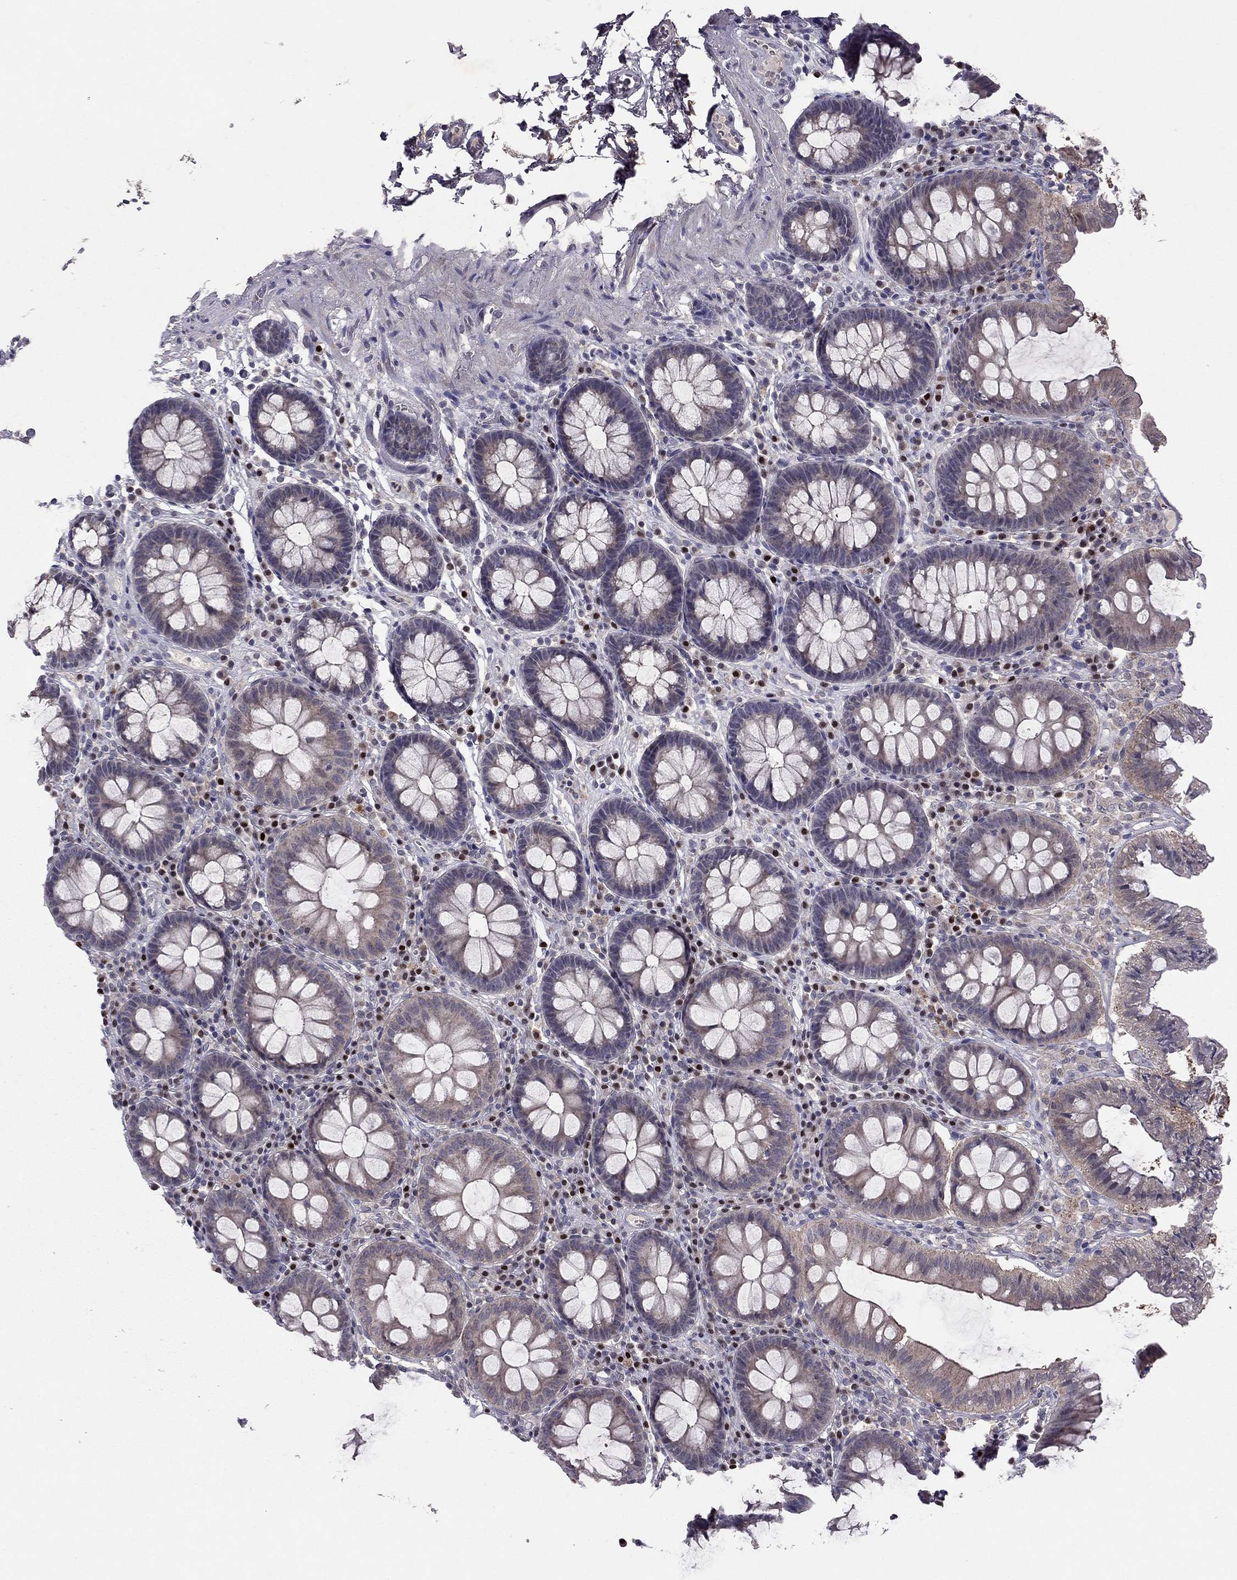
{"staining": {"intensity": "negative", "quantity": "none", "location": "none"}, "tissue": "colon", "cell_type": "Endothelial cells", "image_type": "normal", "snomed": [{"axis": "morphology", "description": "Normal tissue, NOS"}, {"axis": "topography", "description": "Colon"}, {"axis": "topography", "description": "Peripheral nerve tissue"}], "caption": "This histopathology image is of unremarkable colon stained with immunohistochemistry to label a protein in brown with the nuclei are counter-stained blue. There is no expression in endothelial cells.", "gene": "ESR2", "patient": {"sex": "male", "age": 84}}